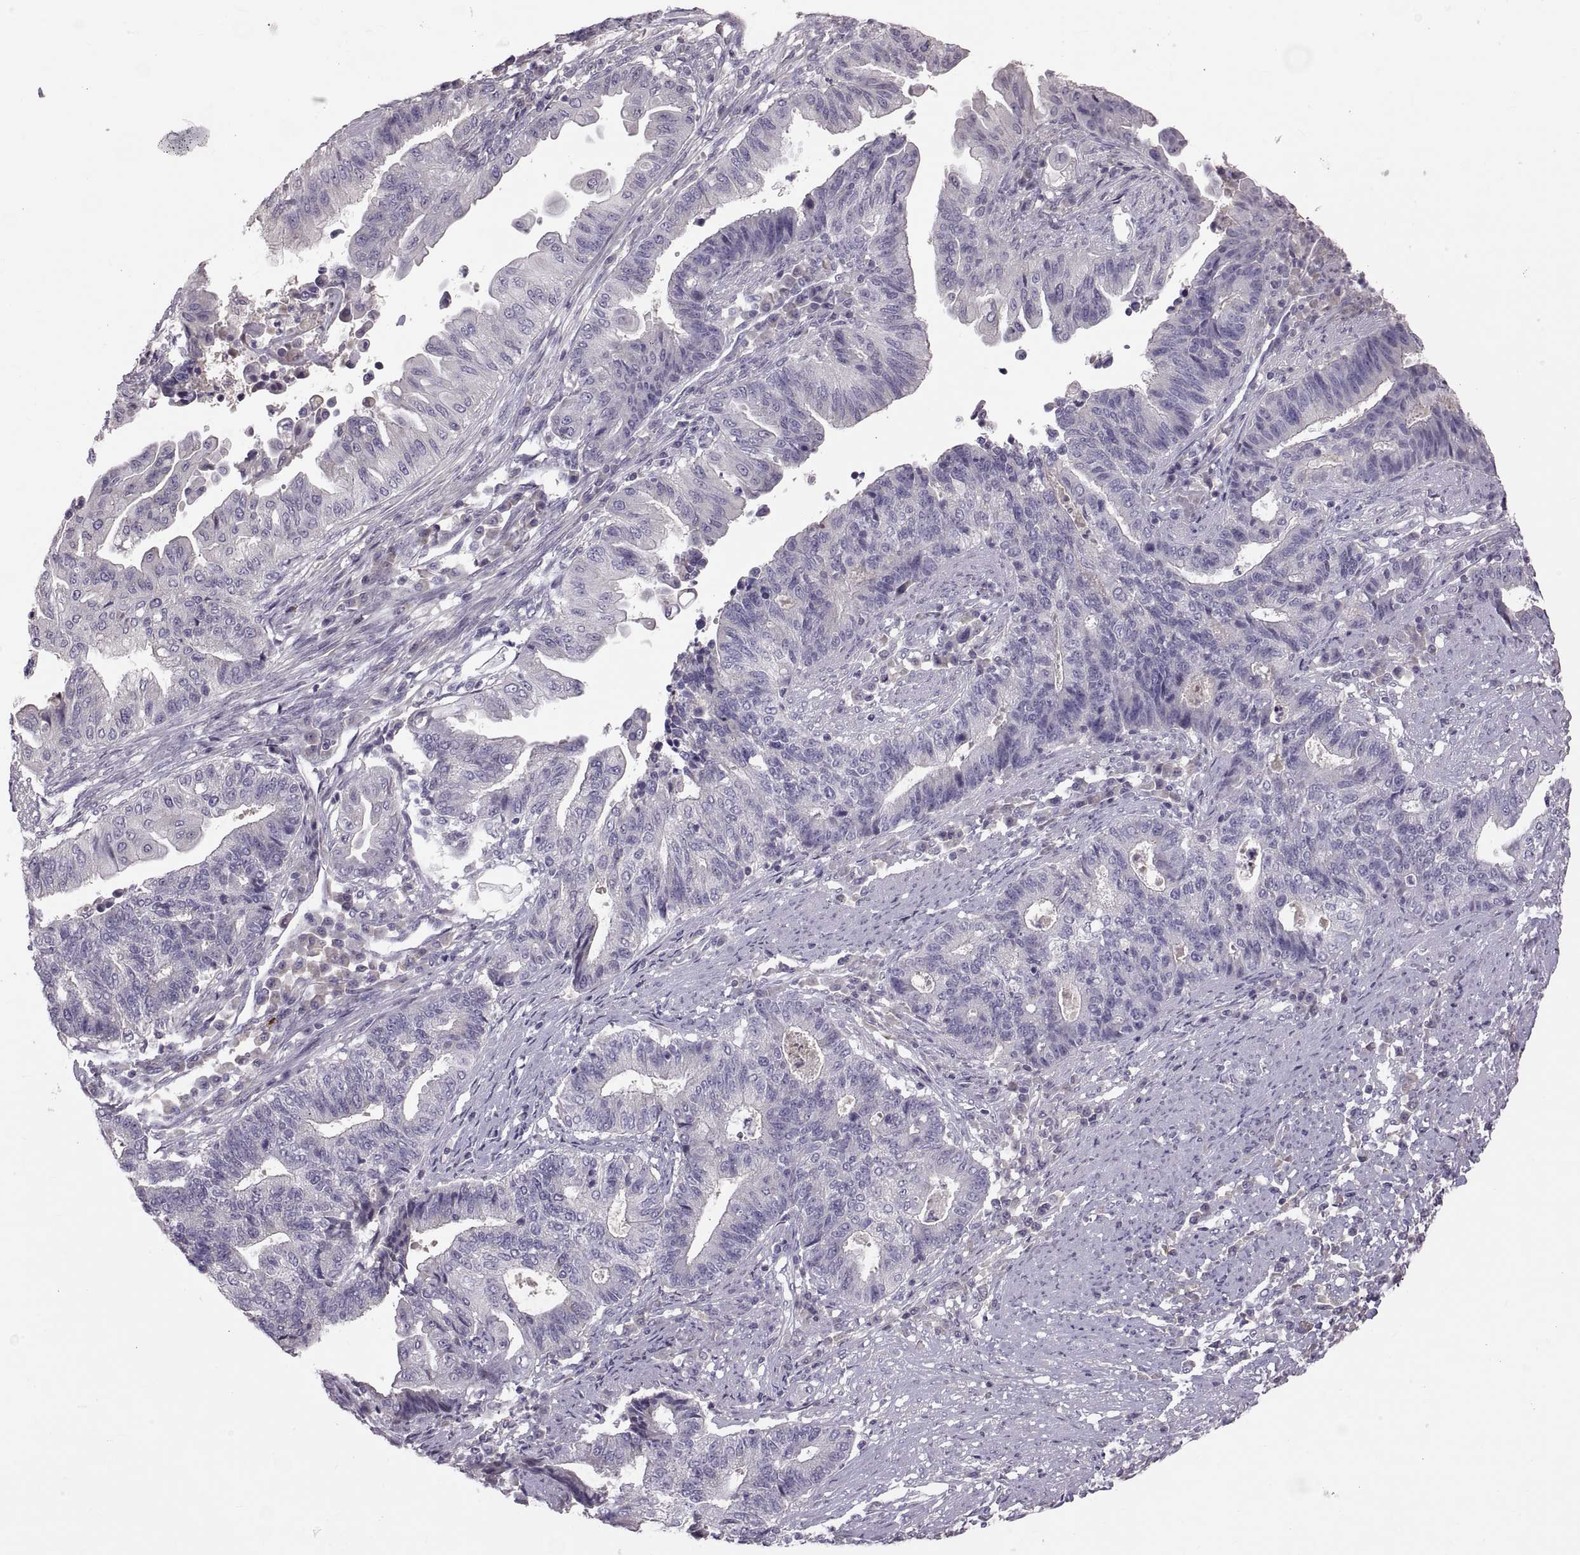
{"staining": {"intensity": "negative", "quantity": "none", "location": "none"}, "tissue": "endometrial cancer", "cell_type": "Tumor cells", "image_type": "cancer", "snomed": [{"axis": "morphology", "description": "Adenocarcinoma, NOS"}, {"axis": "topography", "description": "Uterus"}, {"axis": "topography", "description": "Endometrium"}], "caption": "DAB immunohistochemical staining of adenocarcinoma (endometrial) reveals no significant expression in tumor cells. (Immunohistochemistry, brightfield microscopy, high magnification).", "gene": "WFDC8", "patient": {"sex": "female", "age": 54}}